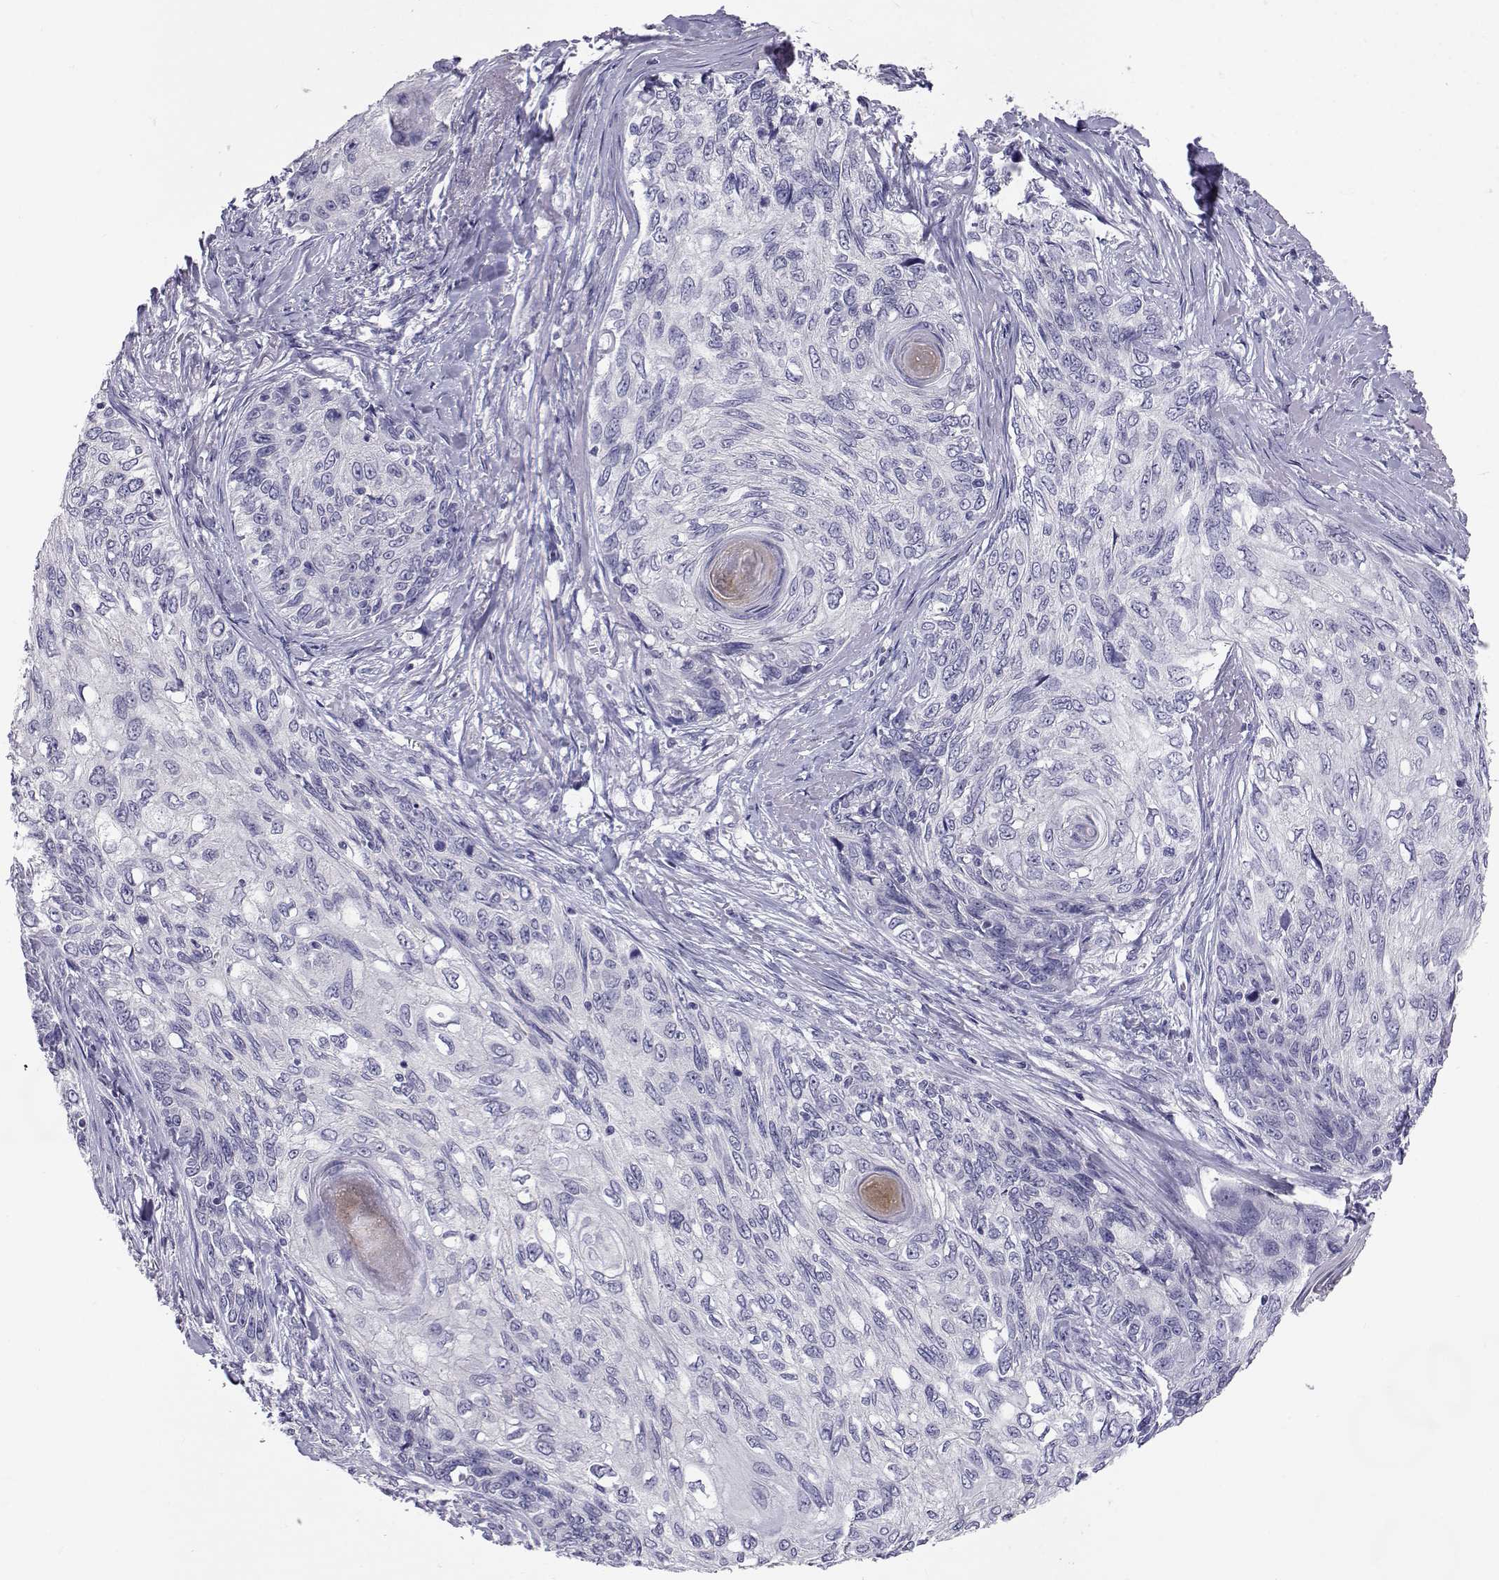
{"staining": {"intensity": "negative", "quantity": "none", "location": "none"}, "tissue": "skin cancer", "cell_type": "Tumor cells", "image_type": "cancer", "snomed": [{"axis": "morphology", "description": "Squamous cell carcinoma, NOS"}, {"axis": "topography", "description": "Skin"}], "caption": "Immunohistochemical staining of skin cancer (squamous cell carcinoma) shows no significant staining in tumor cells.", "gene": "SLC6A3", "patient": {"sex": "male", "age": 92}}